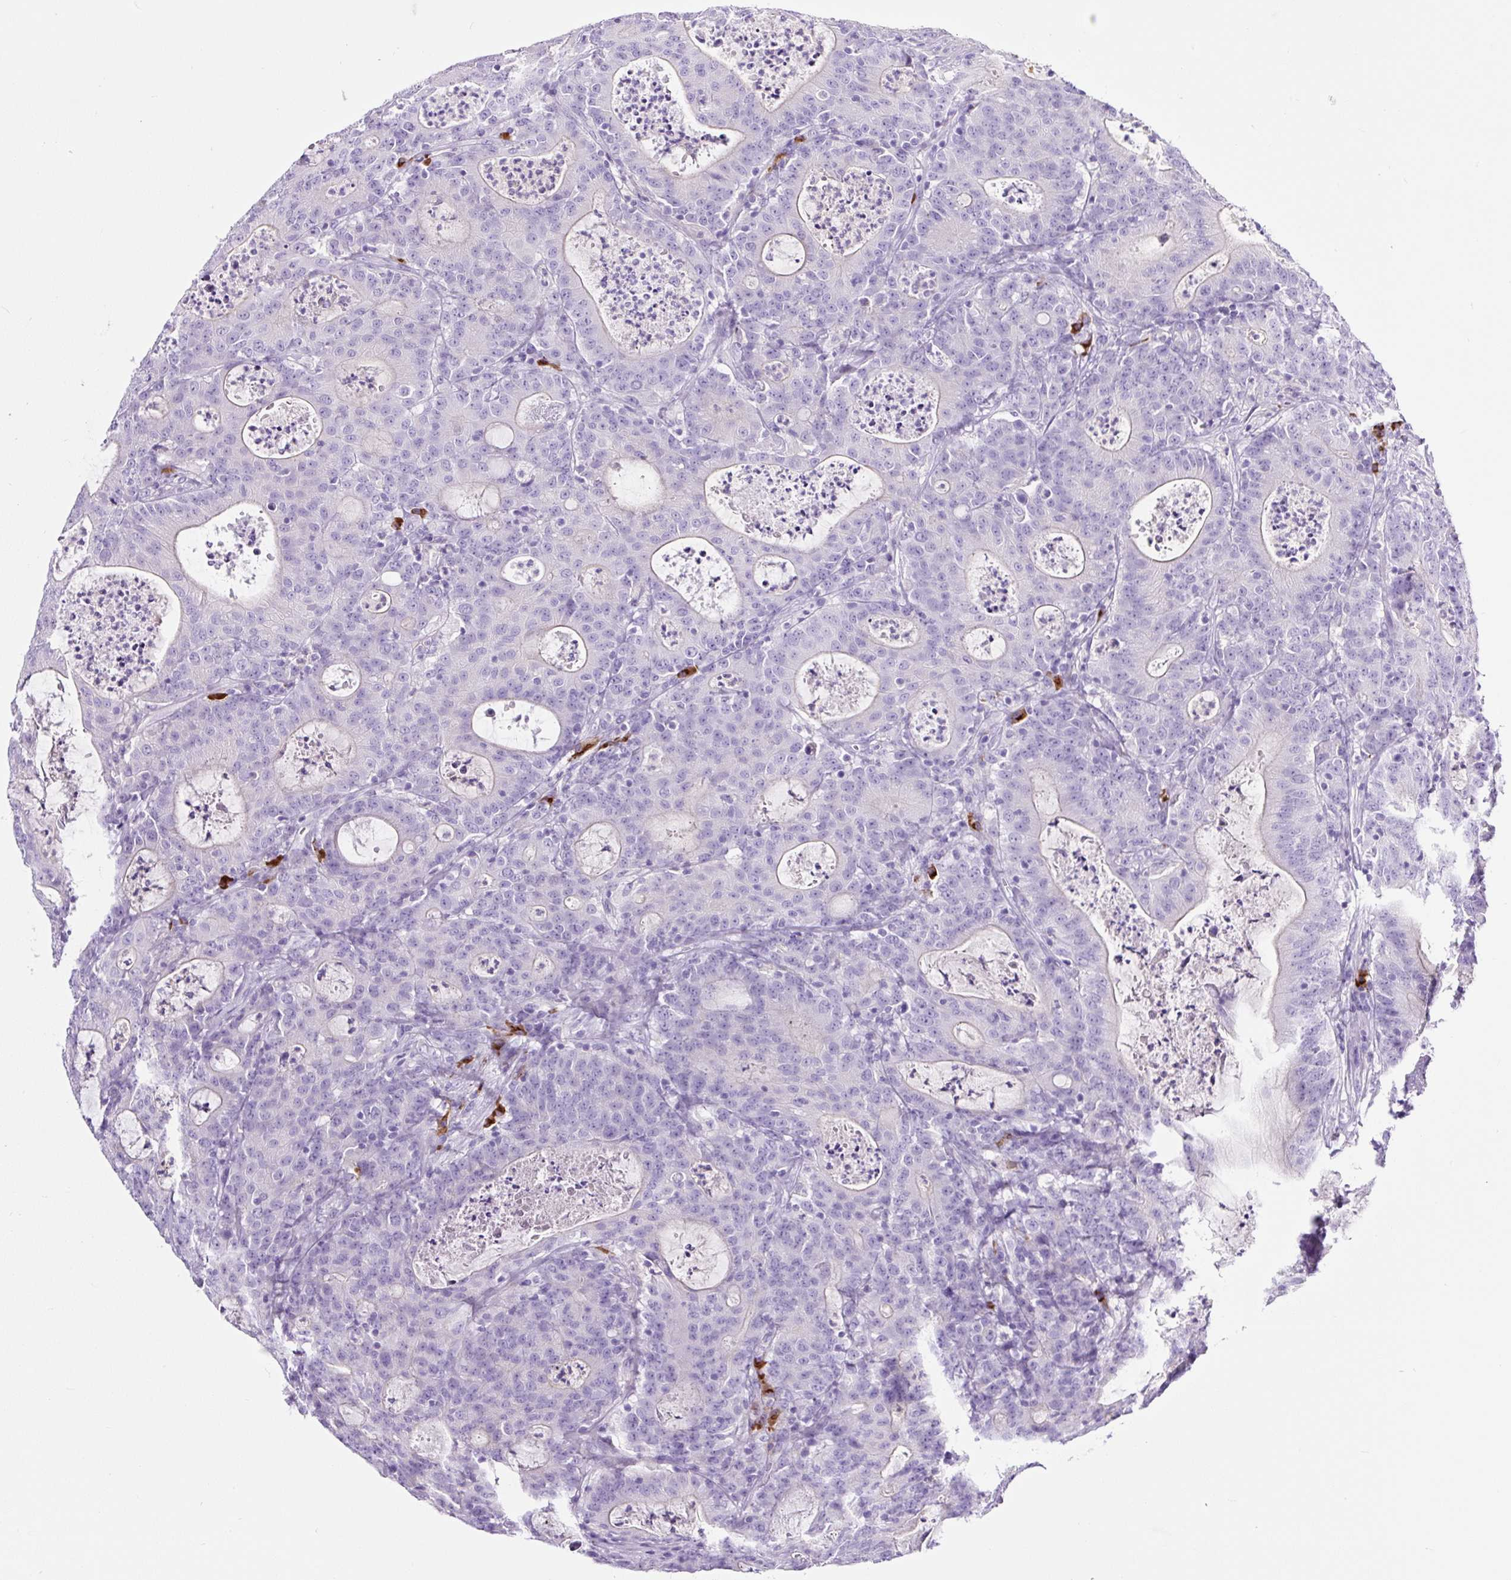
{"staining": {"intensity": "negative", "quantity": "none", "location": "none"}, "tissue": "colorectal cancer", "cell_type": "Tumor cells", "image_type": "cancer", "snomed": [{"axis": "morphology", "description": "Adenocarcinoma, NOS"}, {"axis": "topography", "description": "Colon"}], "caption": "IHC of human colorectal adenocarcinoma exhibits no expression in tumor cells.", "gene": "RNF212B", "patient": {"sex": "male", "age": 83}}